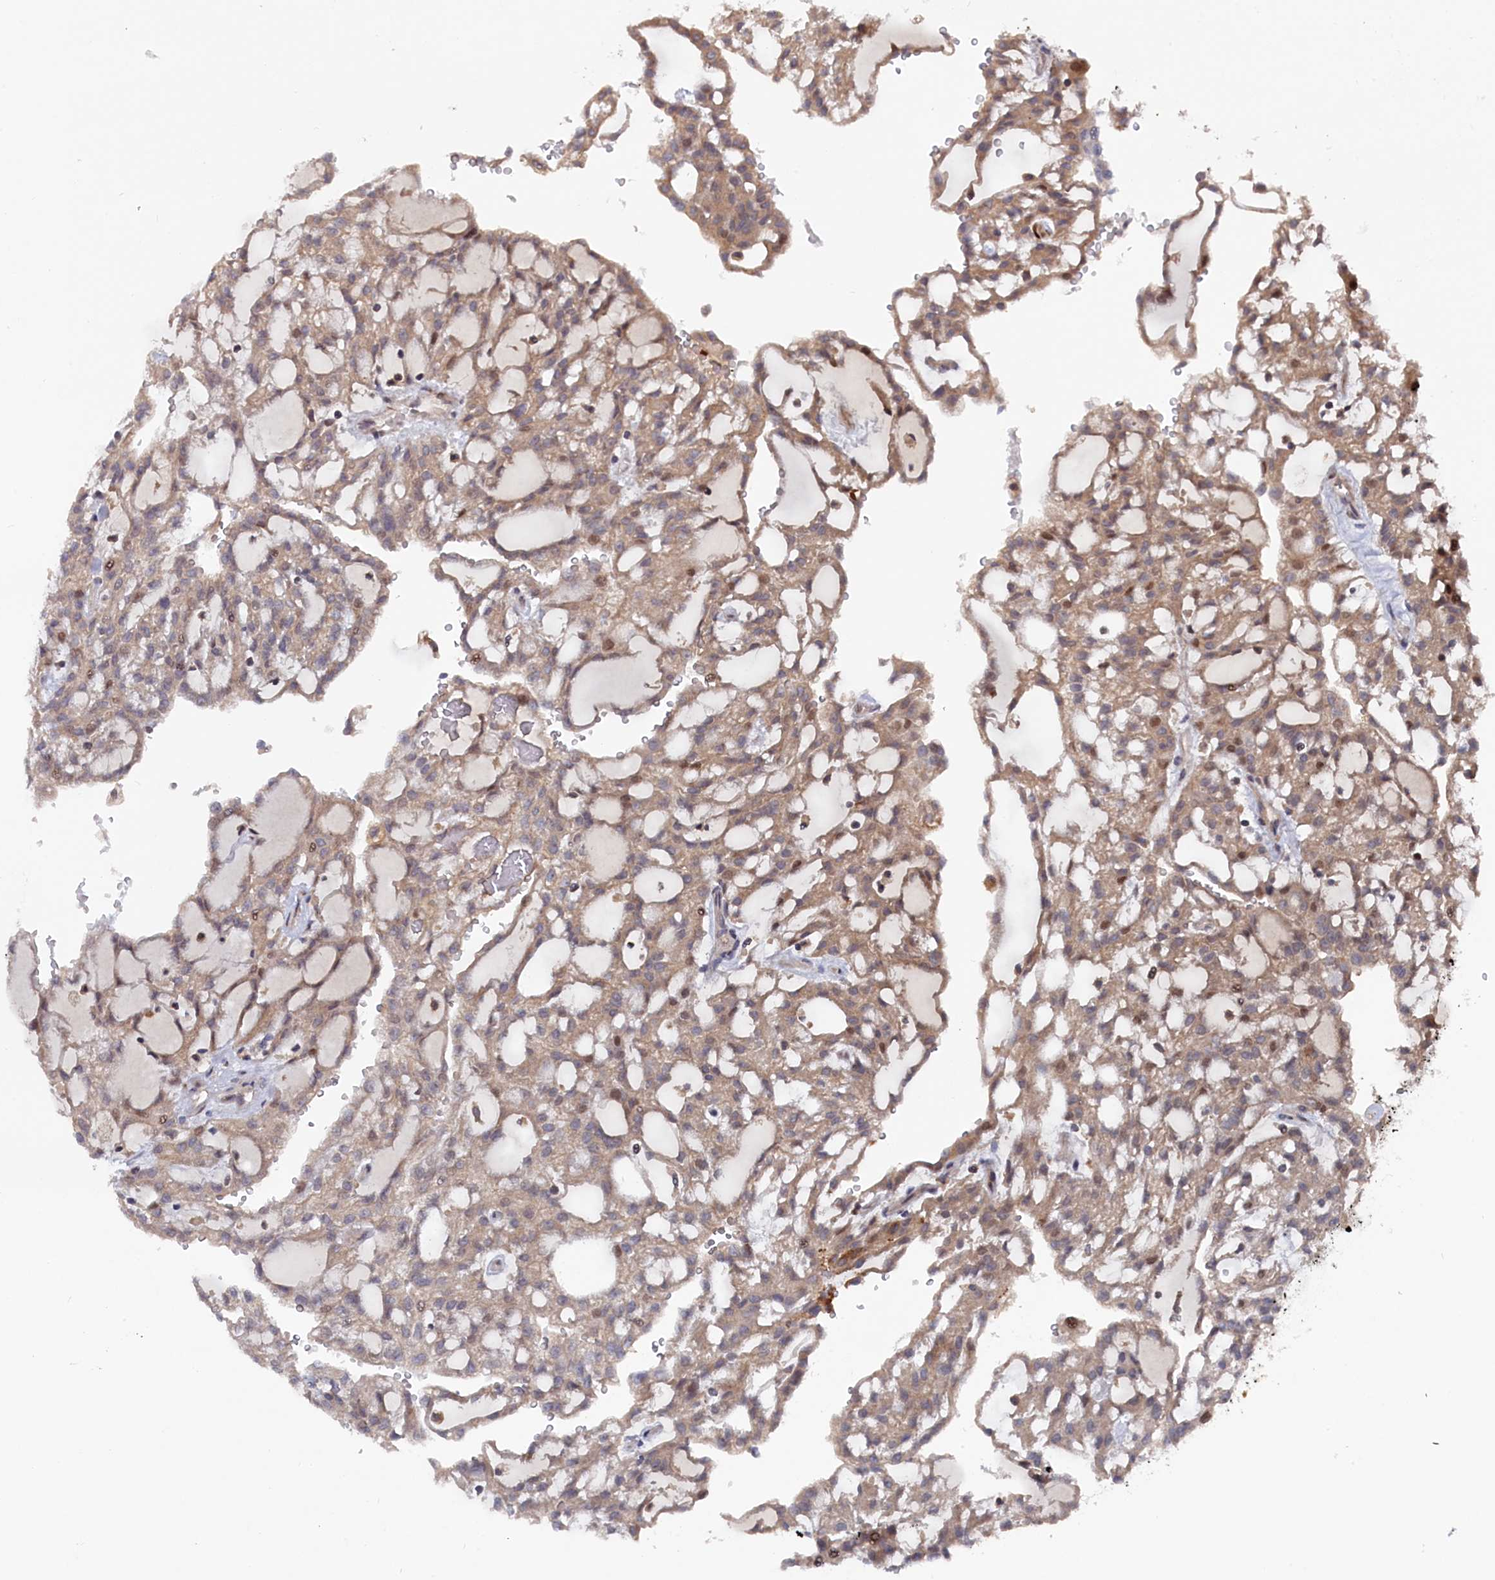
{"staining": {"intensity": "weak", "quantity": ">75%", "location": "cytoplasmic/membranous,nuclear"}, "tissue": "renal cancer", "cell_type": "Tumor cells", "image_type": "cancer", "snomed": [{"axis": "morphology", "description": "Adenocarcinoma, NOS"}, {"axis": "topography", "description": "Kidney"}], "caption": "The micrograph shows a brown stain indicating the presence of a protein in the cytoplasmic/membranous and nuclear of tumor cells in renal cancer.", "gene": "TMC5", "patient": {"sex": "male", "age": 63}}